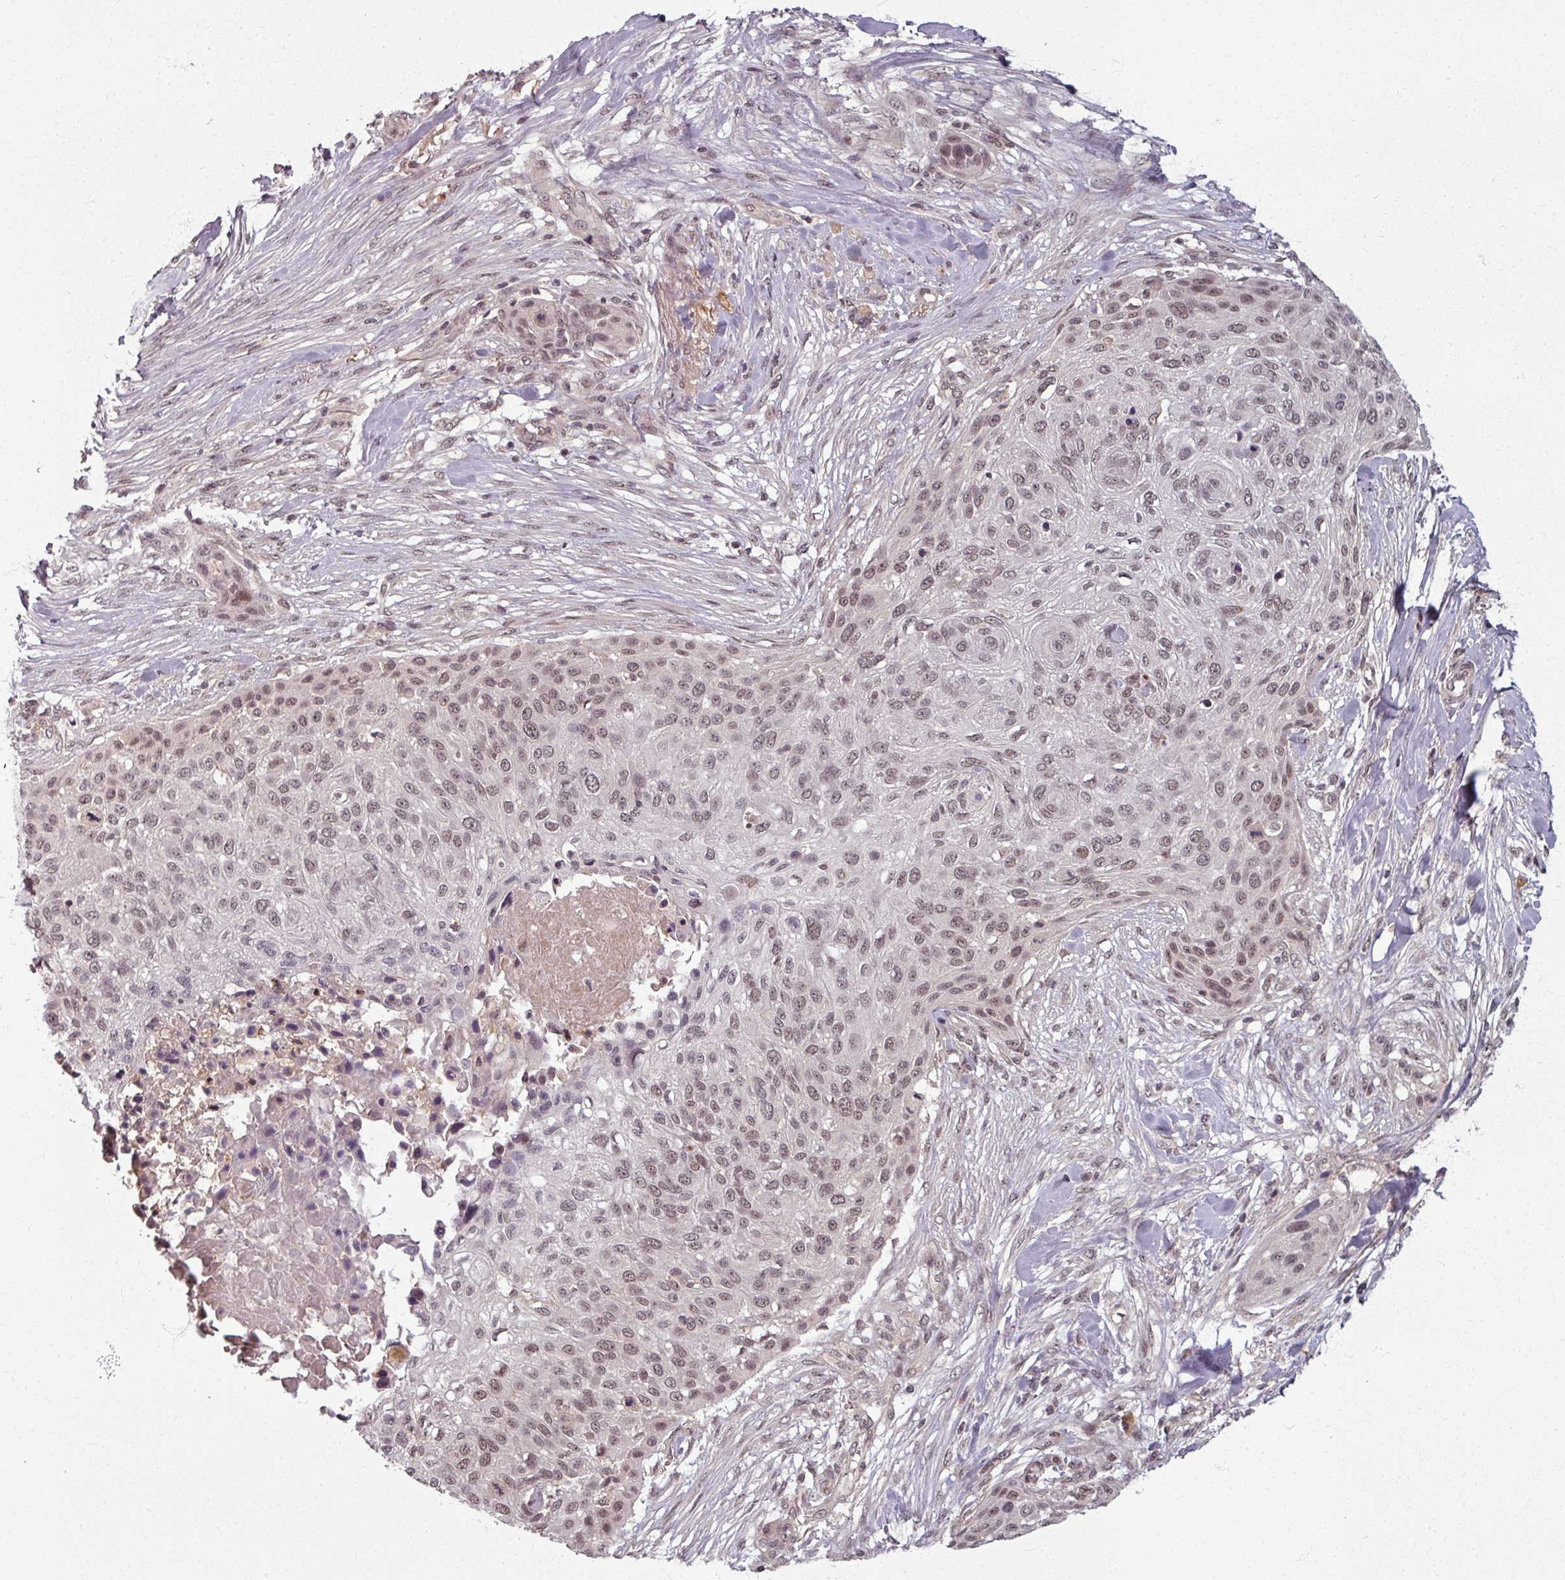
{"staining": {"intensity": "moderate", "quantity": ">75%", "location": "nuclear"}, "tissue": "skin cancer", "cell_type": "Tumor cells", "image_type": "cancer", "snomed": [{"axis": "morphology", "description": "Squamous cell carcinoma, NOS"}, {"axis": "topography", "description": "Skin"}], "caption": "Immunohistochemistry (IHC) of human skin squamous cell carcinoma reveals medium levels of moderate nuclear staining in approximately >75% of tumor cells. The protein is shown in brown color, while the nuclei are stained blue.", "gene": "POLR2G", "patient": {"sex": "female", "age": 87}}